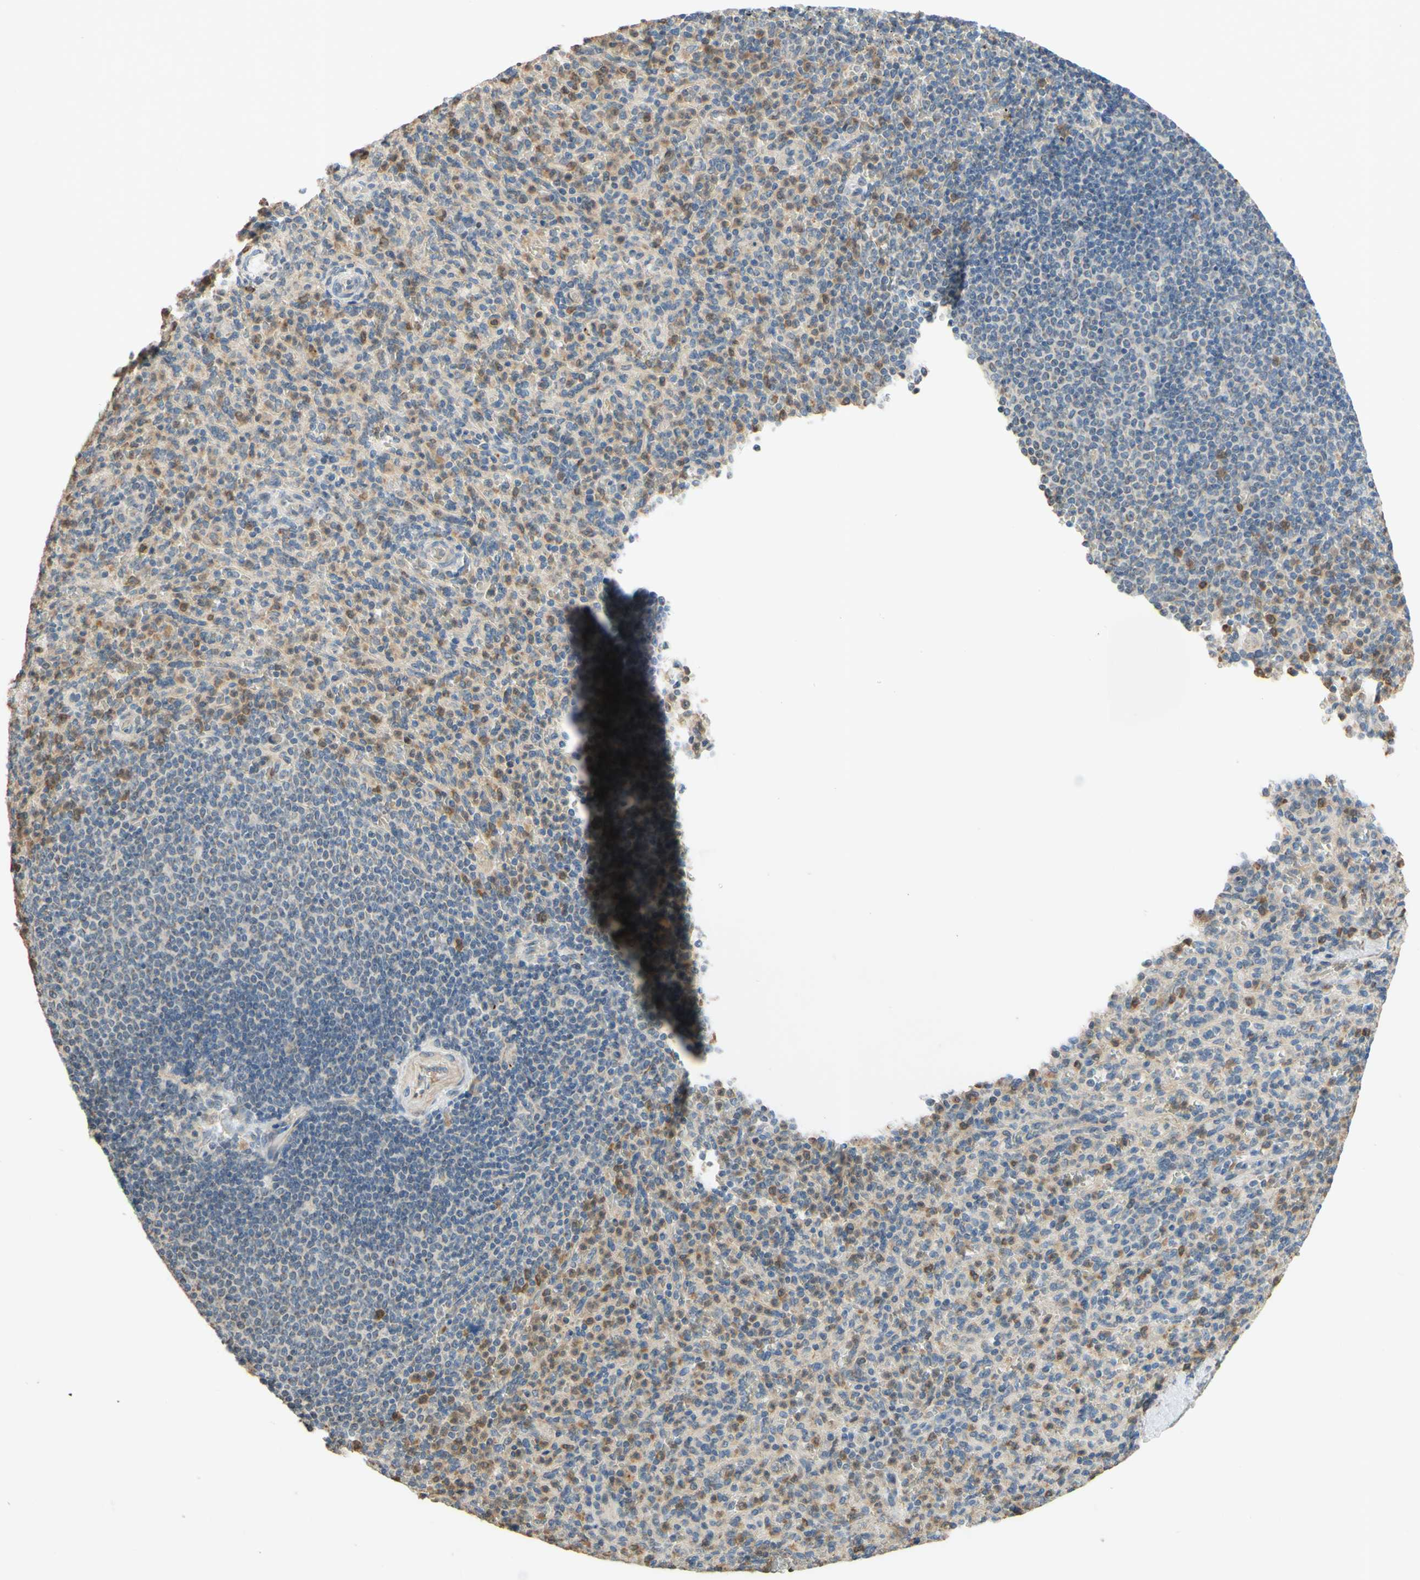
{"staining": {"intensity": "moderate", "quantity": "25%-75%", "location": "cytoplasmic/membranous"}, "tissue": "spleen", "cell_type": "Cells in red pulp", "image_type": "normal", "snomed": [{"axis": "morphology", "description": "Normal tissue, NOS"}, {"axis": "topography", "description": "Spleen"}], "caption": "A high-resolution micrograph shows immunohistochemistry (IHC) staining of unremarkable spleen, which reveals moderate cytoplasmic/membranous staining in about 25%-75% of cells in red pulp.", "gene": "GATA1", "patient": {"sex": "male", "age": 36}}